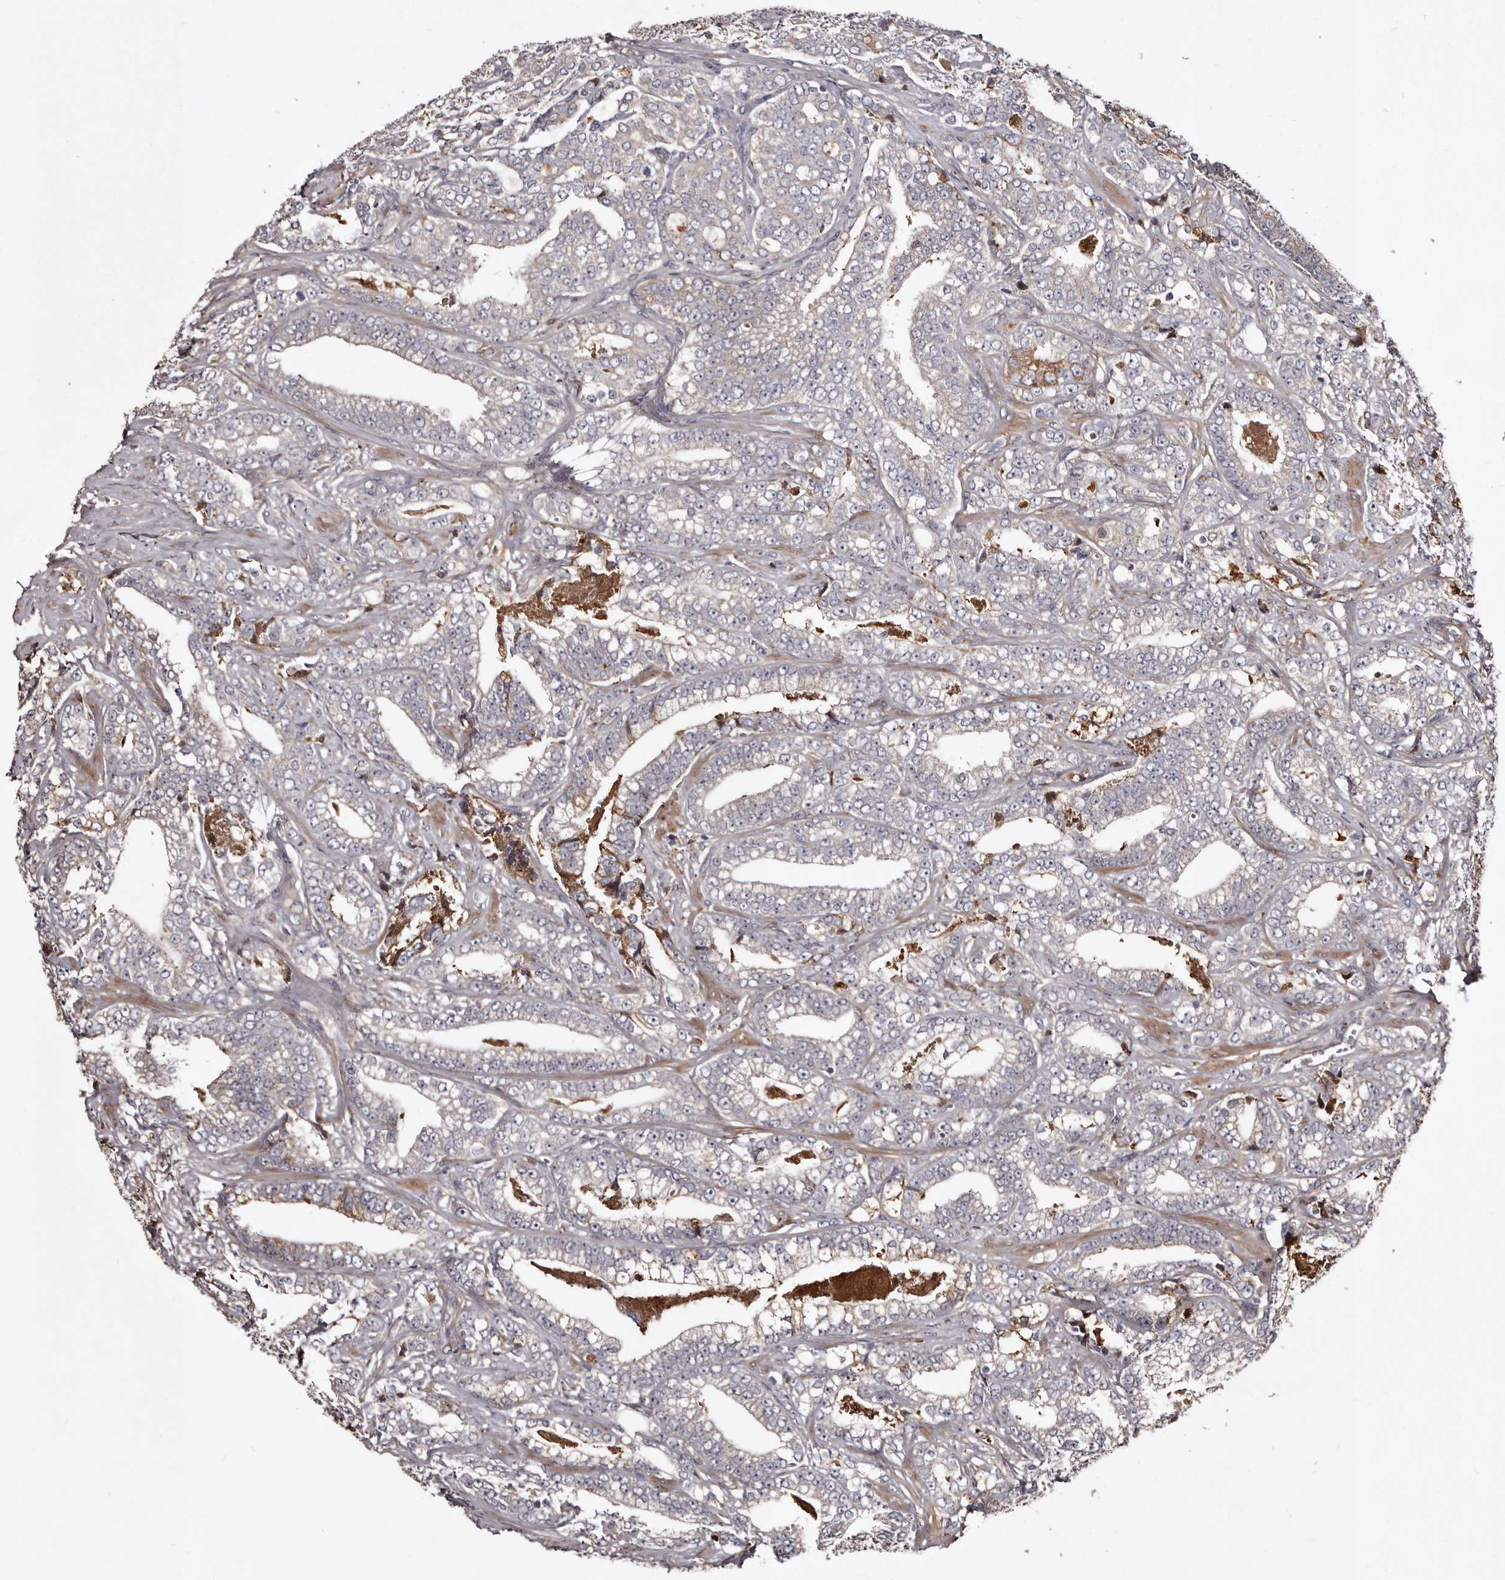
{"staining": {"intensity": "moderate", "quantity": "25%-75%", "location": "cytoplasmic/membranous"}, "tissue": "prostate cancer", "cell_type": "Tumor cells", "image_type": "cancer", "snomed": [{"axis": "morphology", "description": "Adenocarcinoma, High grade"}, {"axis": "topography", "description": "Prostate and seminal vesicle, NOS"}], "caption": "Tumor cells display medium levels of moderate cytoplasmic/membranous positivity in about 25%-75% of cells in prostate cancer (adenocarcinoma (high-grade)).", "gene": "CYP1B1", "patient": {"sex": "male", "age": 67}}